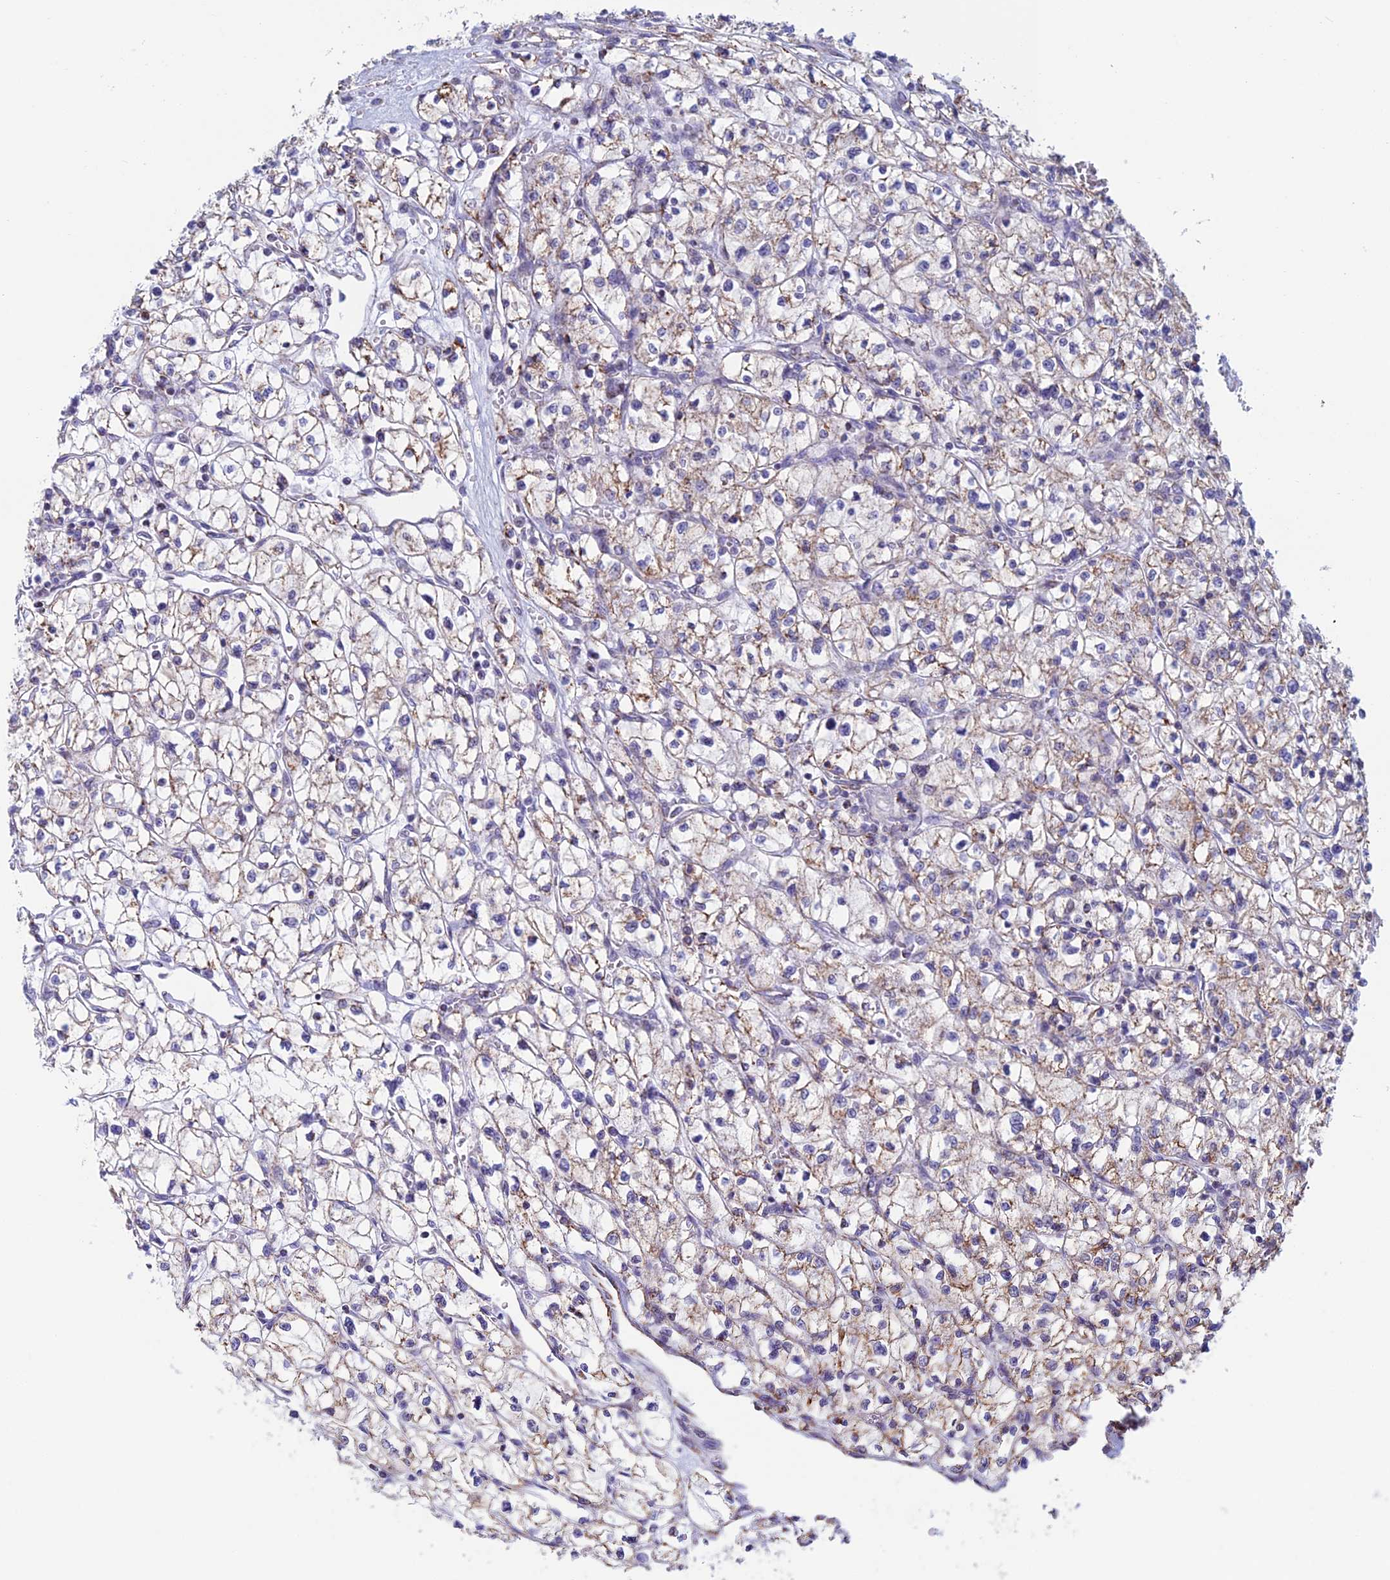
{"staining": {"intensity": "weak", "quantity": "25%-75%", "location": "cytoplasmic/membranous"}, "tissue": "renal cancer", "cell_type": "Tumor cells", "image_type": "cancer", "snomed": [{"axis": "morphology", "description": "Adenocarcinoma, NOS"}, {"axis": "topography", "description": "Kidney"}], "caption": "The histopathology image exhibits a brown stain indicating the presence of a protein in the cytoplasmic/membranous of tumor cells in renal cancer. The protein is shown in brown color, while the nuclei are stained blue.", "gene": "ZNG1B", "patient": {"sex": "female", "age": 64}}